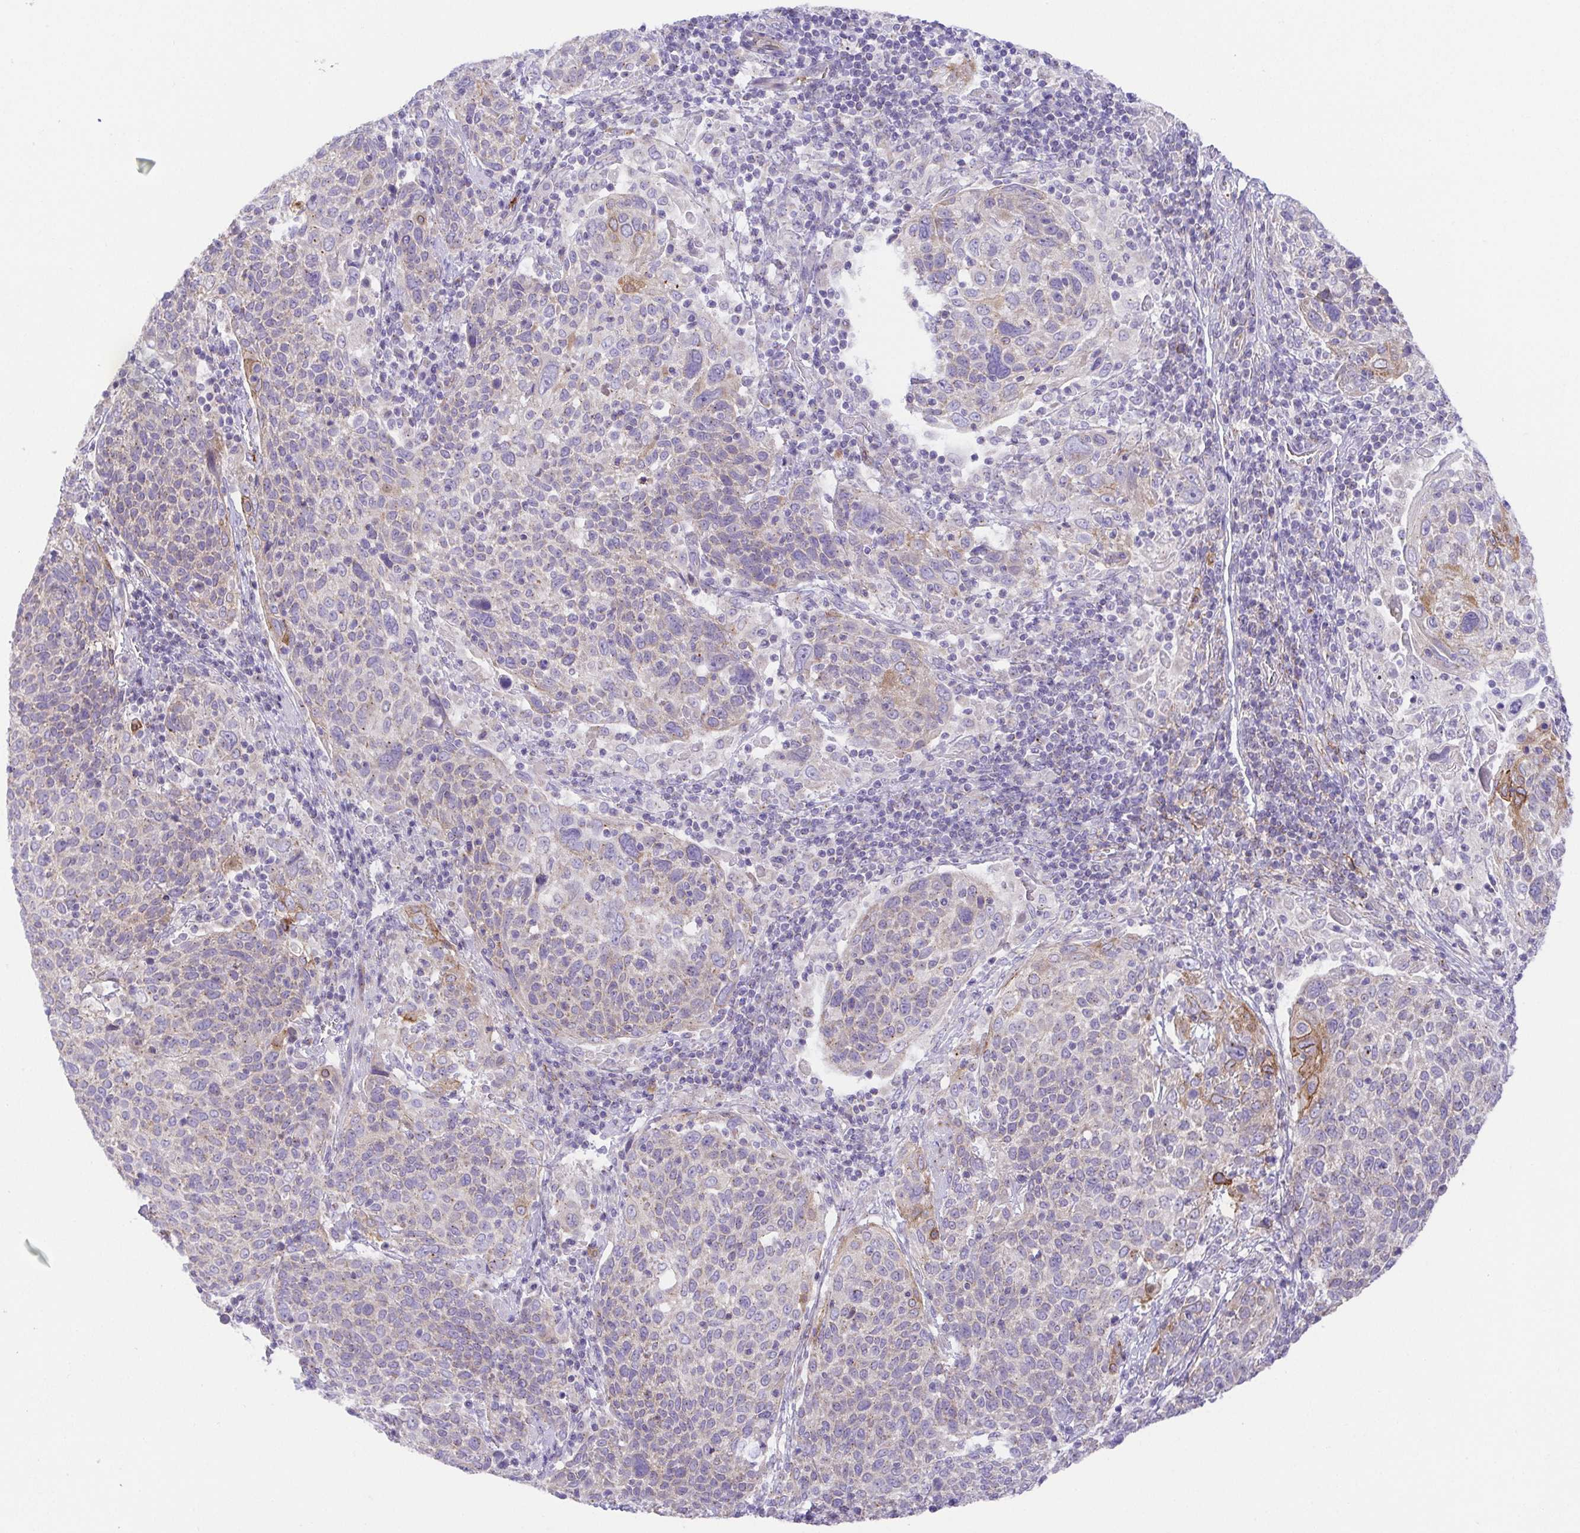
{"staining": {"intensity": "weak", "quantity": "<25%", "location": "cytoplasmic/membranous"}, "tissue": "cervical cancer", "cell_type": "Tumor cells", "image_type": "cancer", "snomed": [{"axis": "morphology", "description": "Squamous cell carcinoma, NOS"}, {"axis": "topography", "description": "Cervix"}], "caption": "An image of human cervical squamous cell carcinoma is negative for staining in tumor cells.", "gene": "SLC13A1", "patient": {"sex": "female", "age": 61}}